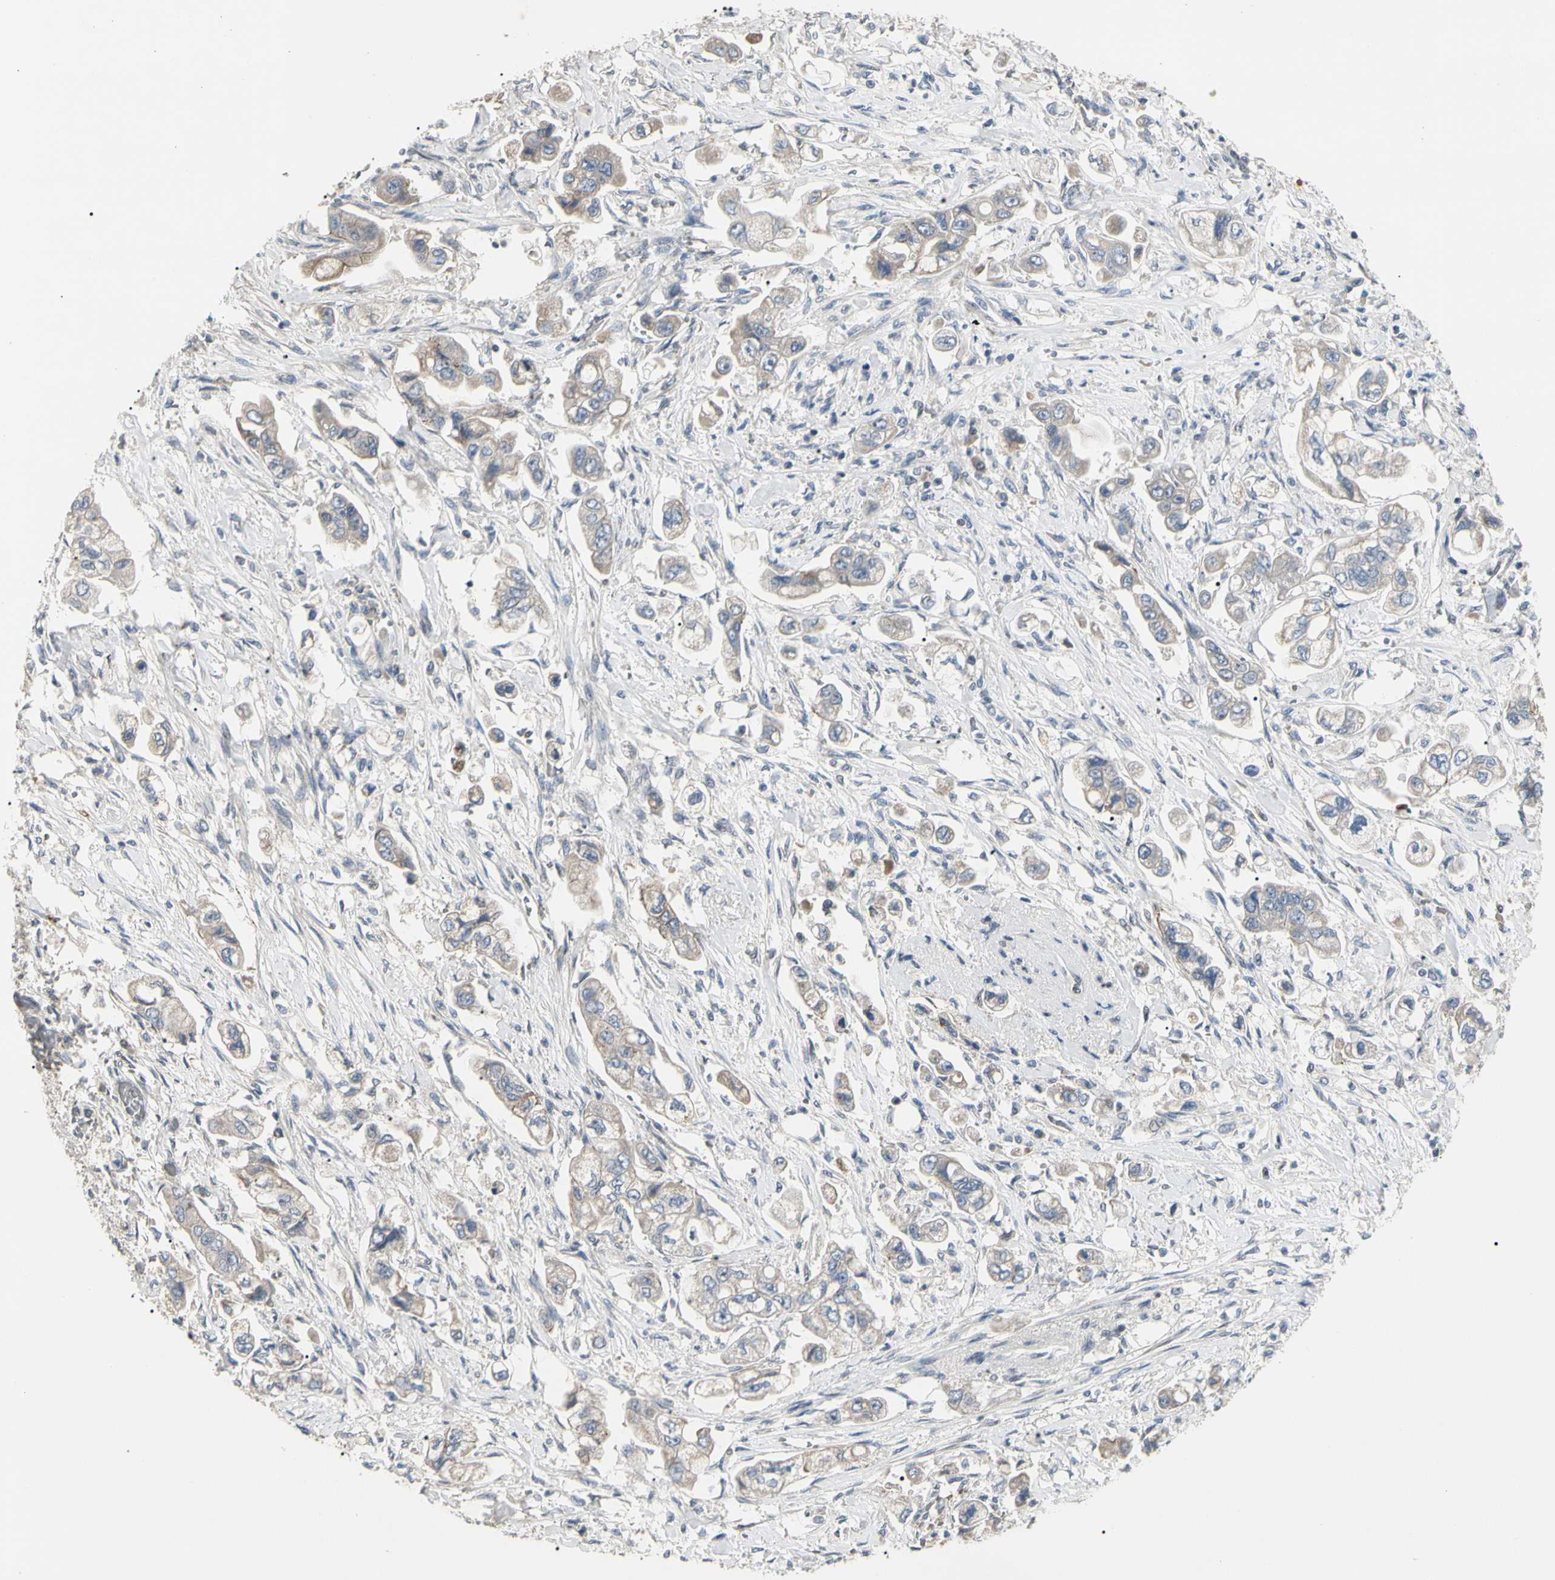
{"staining": {"intensity": "weak", "quantity": "25%-75%", "location": "cytoplasmic/membranous"}, "tissue": "stomach cancer", "cell_type": "Tumor cells", "image_type": "cancer", "snomed": [{"axis": "morphology", "description": "Adenocarcinoma, NOS"}, {"axis": "topography", "description": "Stomach"}], "caption": "The immunohistochemical stain highlights weak cytoplasmic/membranous staining in tumor cells of stomach cancer tissue.", "gene": "GREM1", "patient": {"sex": "male", "age": 62}}